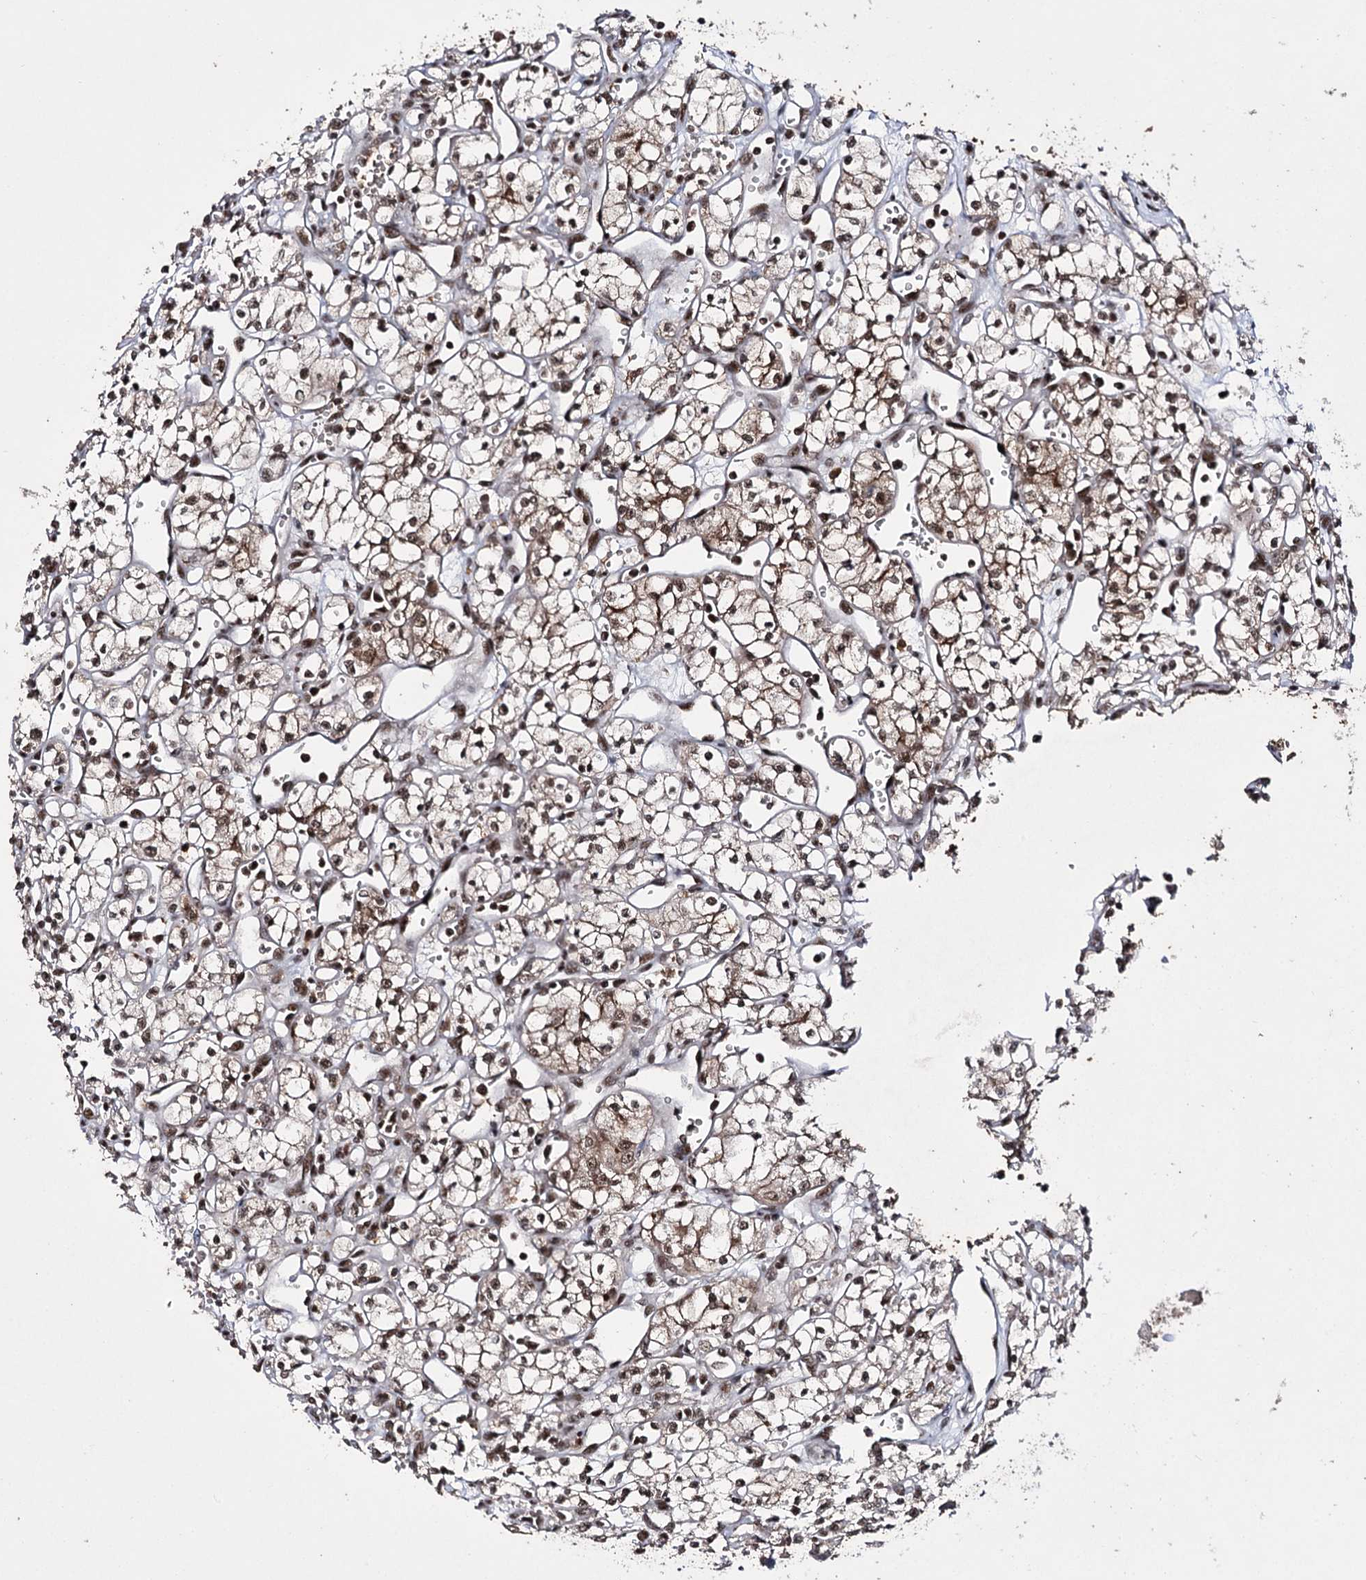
{"staining": {"intensity": "moderate", "quantity": ">75%", "location": "cytoplasmic/membranous,nuclear"}, "tissue": "renal cancer", "cell_type": "Tumor cells", "image_type": "cancer", "snomed": [{"axis": "morphology", "description": "Adenocarcinoma, NOS"}, {"axis": "topography", "description": "Kidney"}], "caption": "Adenocarcinoma (renal) stained with a protein marker displays moderate staining in tumor cells.", "gene": "PRPF40A", "patient": {"sex": "male", "age": 59}}